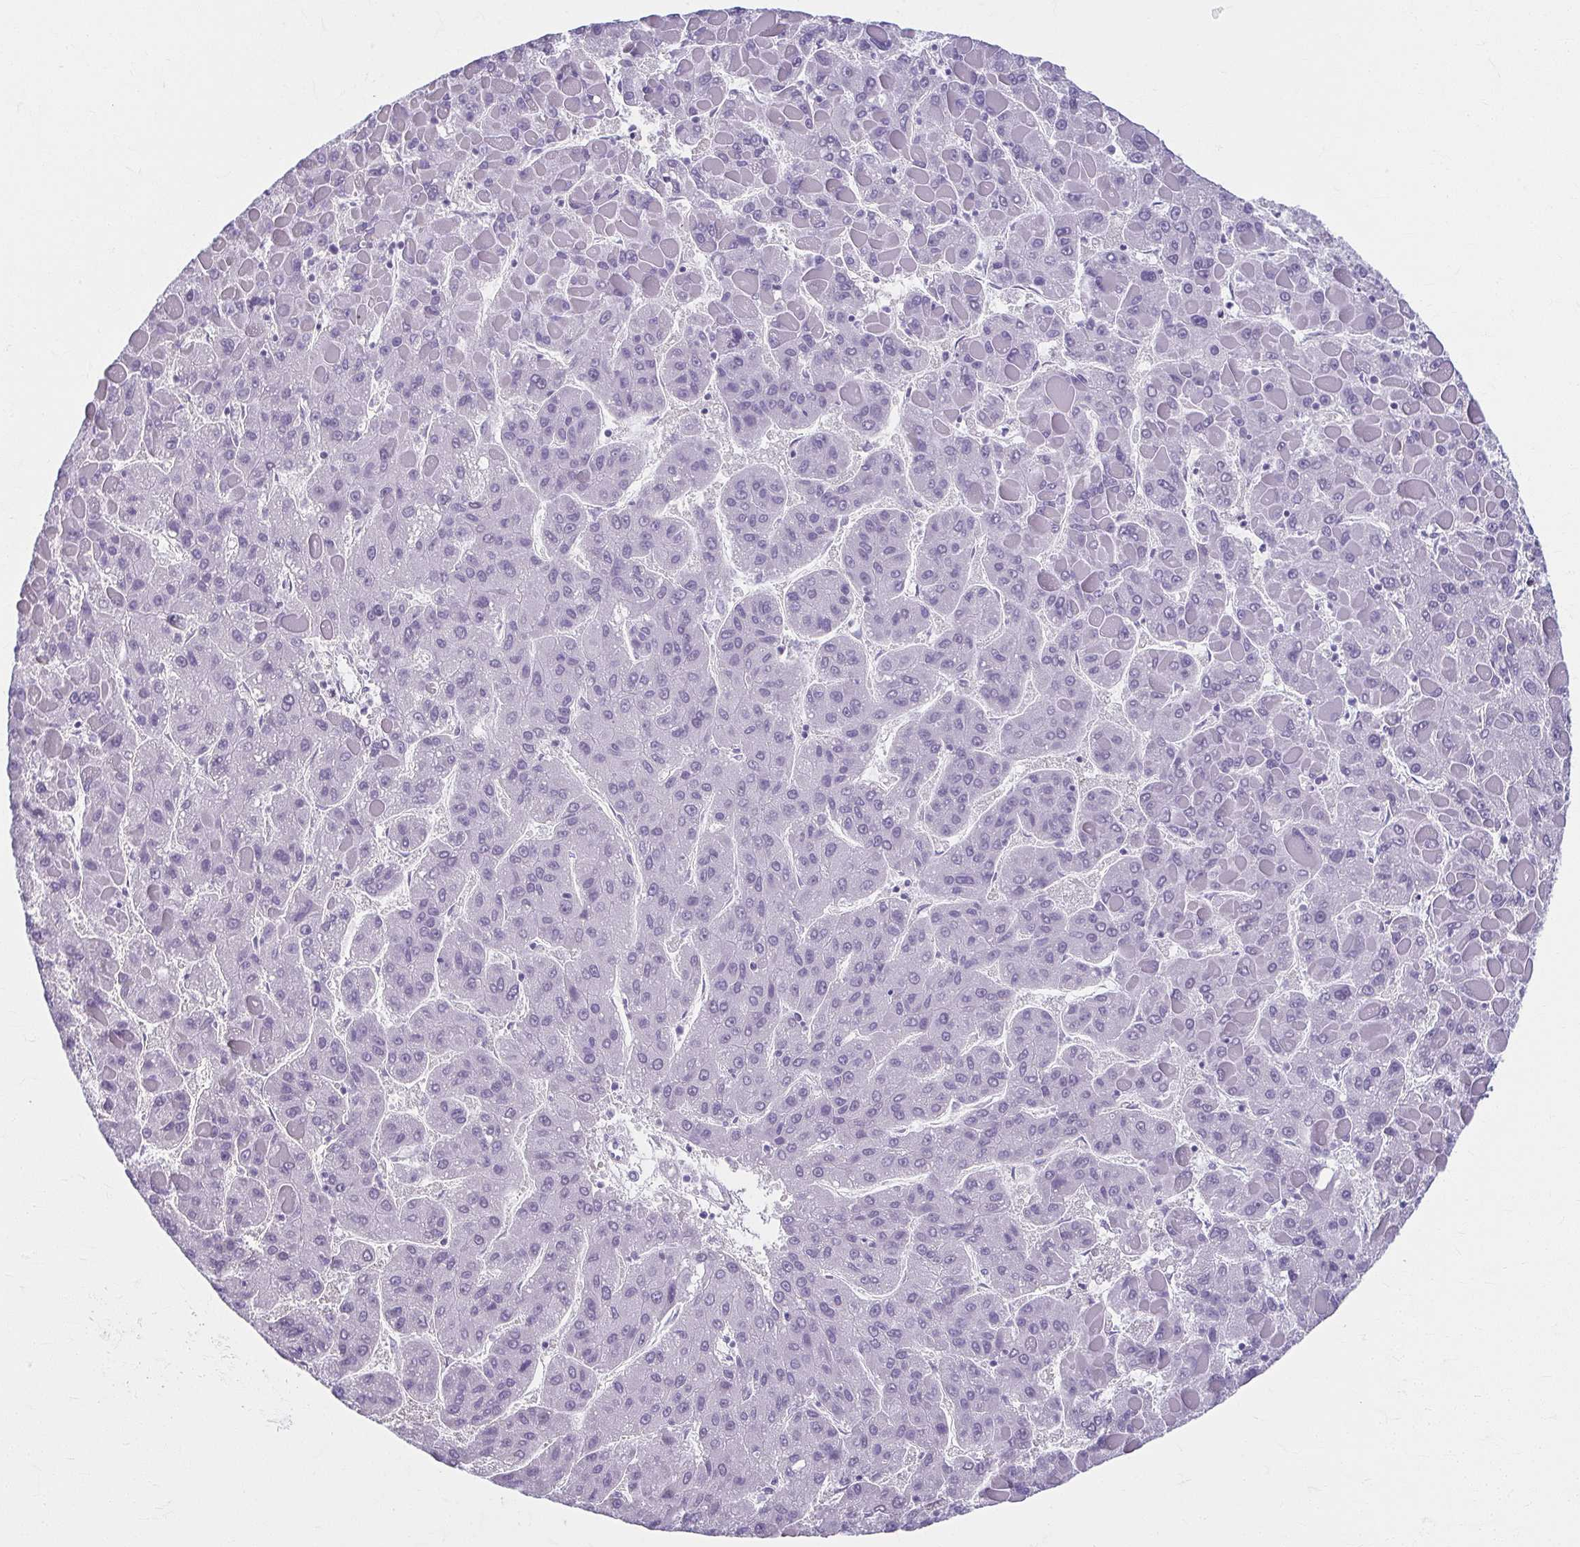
{"staining": {"intensity": "negative", "quantity": "none", "location": "none"}, "tissue": "liver cancer", "cell_type": "Tumor cells", "image_type": "cancer", "snomed": [{"axis": "morphology", "description": "Carcinoma, Hepatocellular, NOS"}, {"axis": "topography", "description": "Liver"}], "caption": "This is a photomicrograph of IHC staining of hepatocellular carcinoma (liver), which shows no positivity in tumor cells. (DAB immunohistochemistry with hematoxylin counter stain).", "gene": "MOBP", "patient": {"sex": "female", "age": 82}}